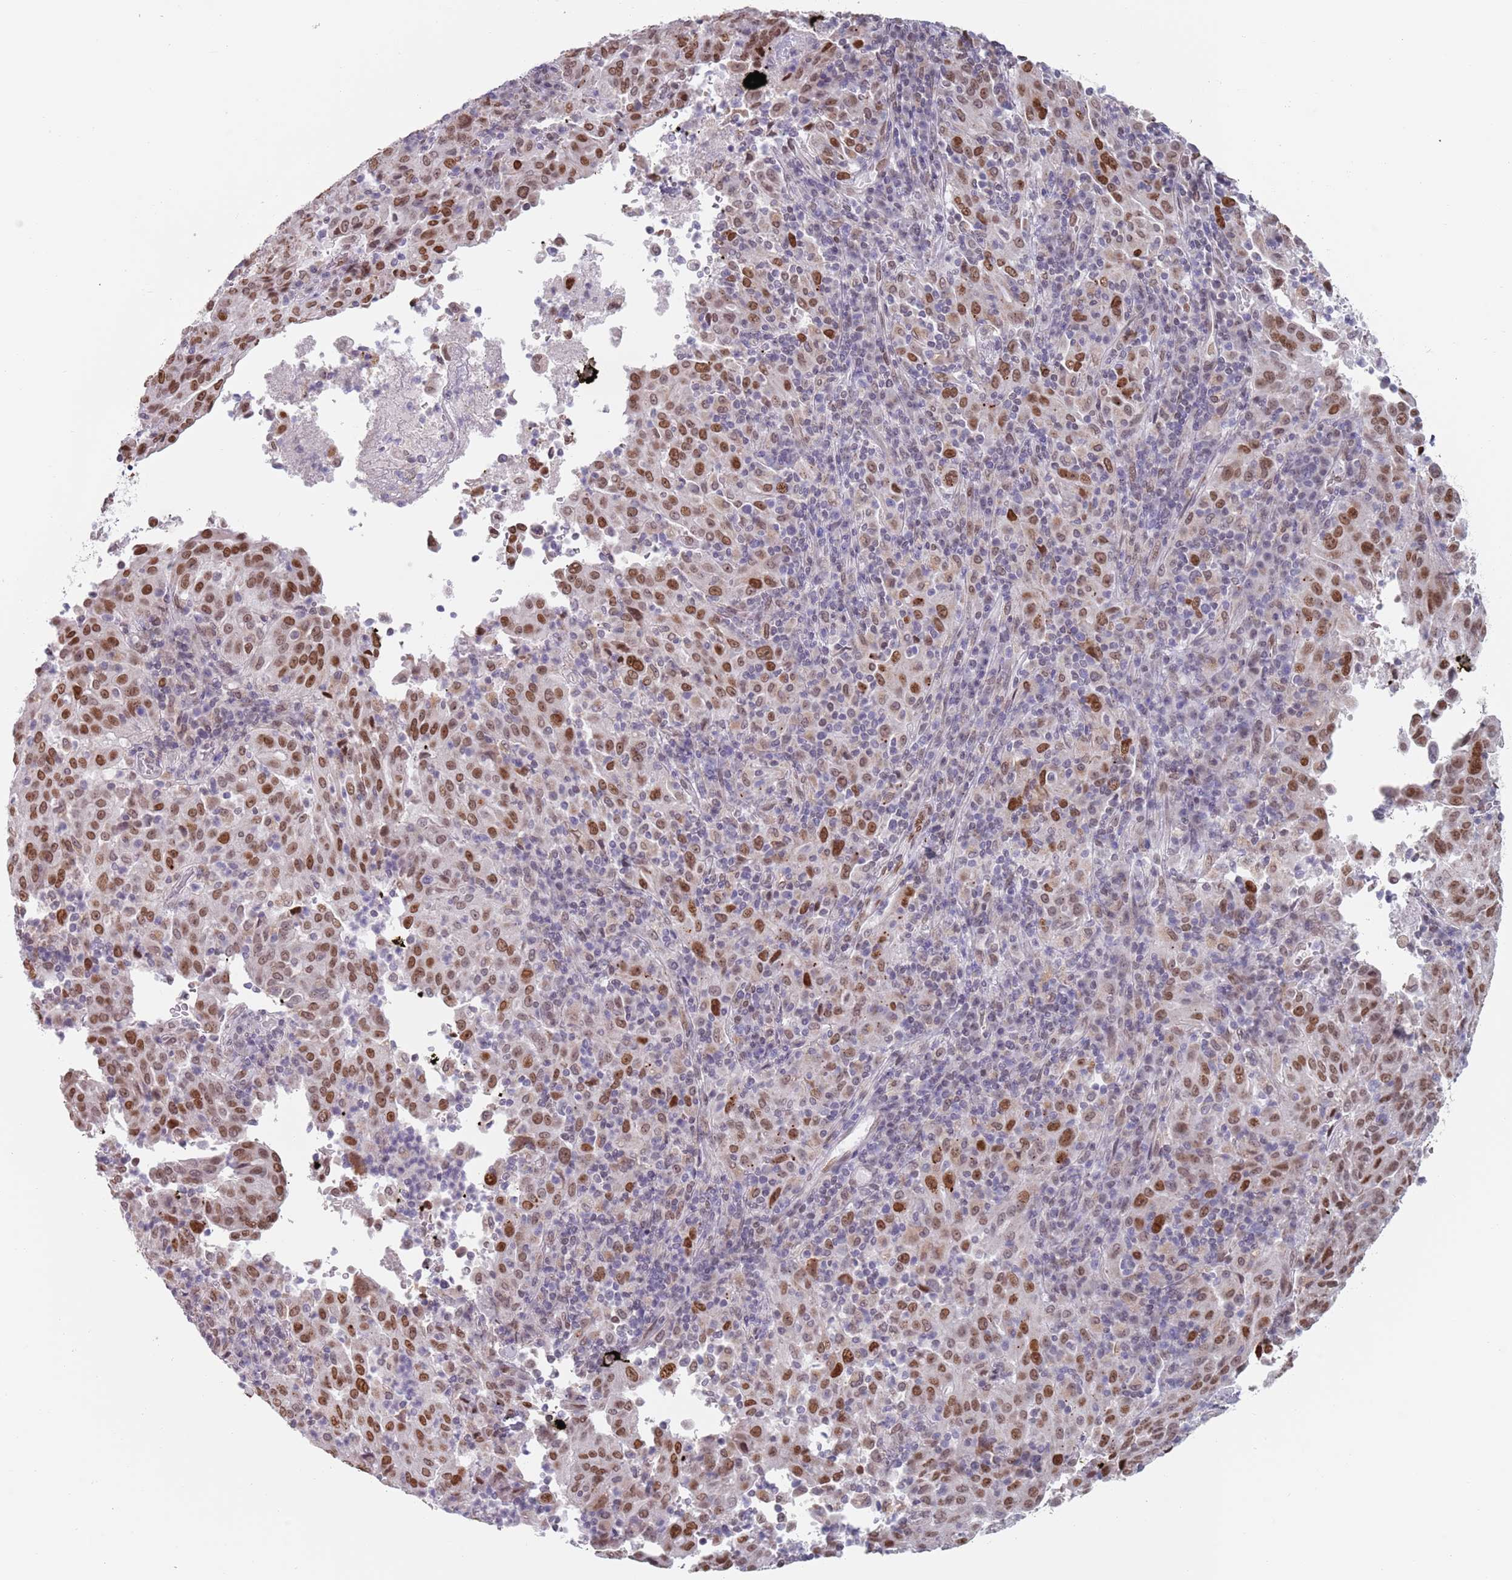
{"staining": {"intensity": "moderate", "quantity": ">75%", "location": "nuclear"}, "tissue": "pancreatic cancer", "cell_type": "Tumor cells", "image_type": "cancer", "snomed": [{"axis": "morphology", "description": "Adenocarcinoma, NOS"}, {"axis": "topography", "description": "Pancreas"}], "caption": "Adenocarcinoma (pancreatic) stained with a protein marker exhibits moderate staining in tumor cells.", "gene": "MFSD12", "patient": {"sex": "male", "age": 63}}